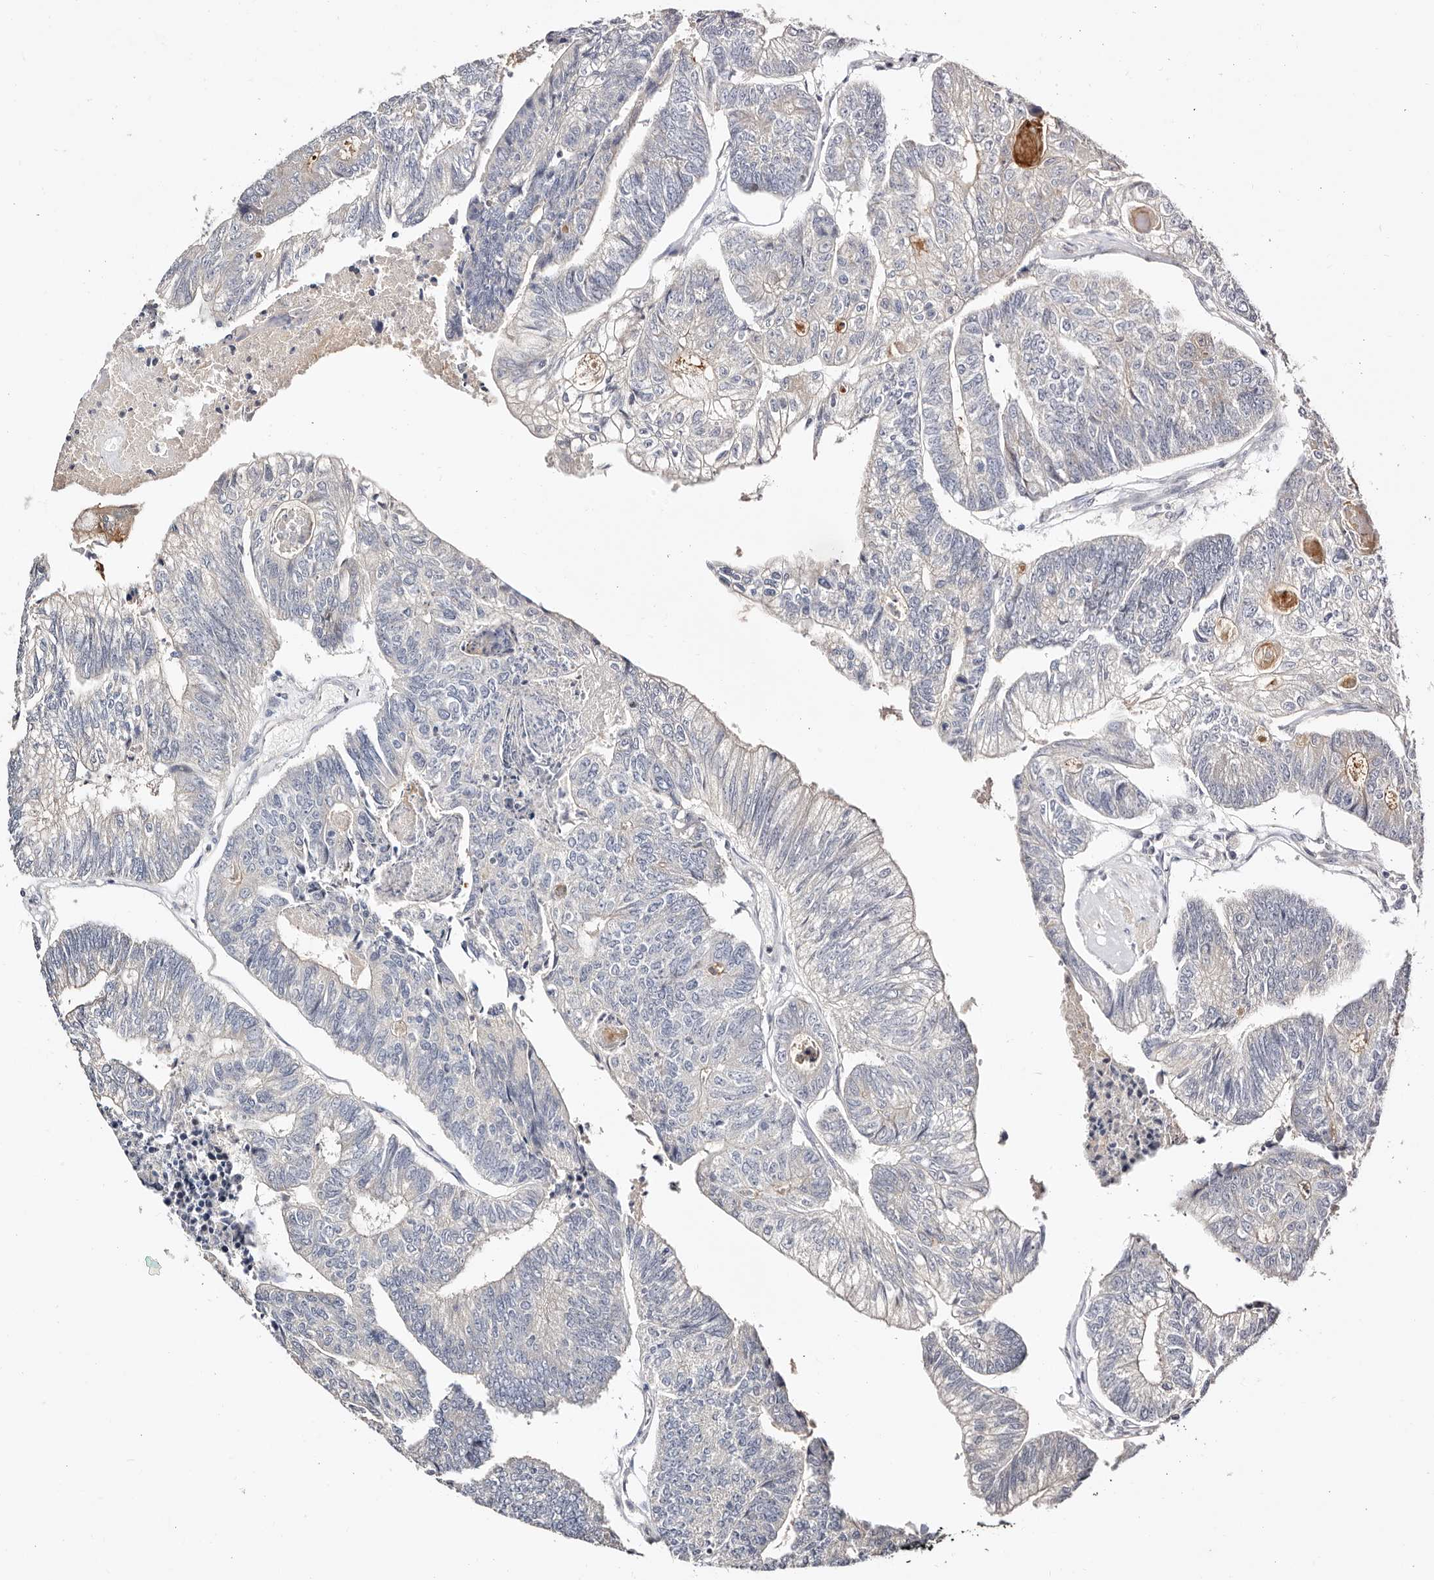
{"staining": {"intensity": "negative", "quantity": "none", "location": "none"}, "tissue": "colorectal cancer", "cell_type": "Tumor cells", "image_type": "cancer", "snomed": [{"axis": "morphology", "description": "Adenocarcinoma, NOS"}, {"axis": "topography", "description": "Colon"}], "caption": "DAB immunohistochemical staining of human colorectal cancer shows no significant expression in tumor cells.", "gene": "STAT5A", "patient": {"sex": "female", "age": 67}}